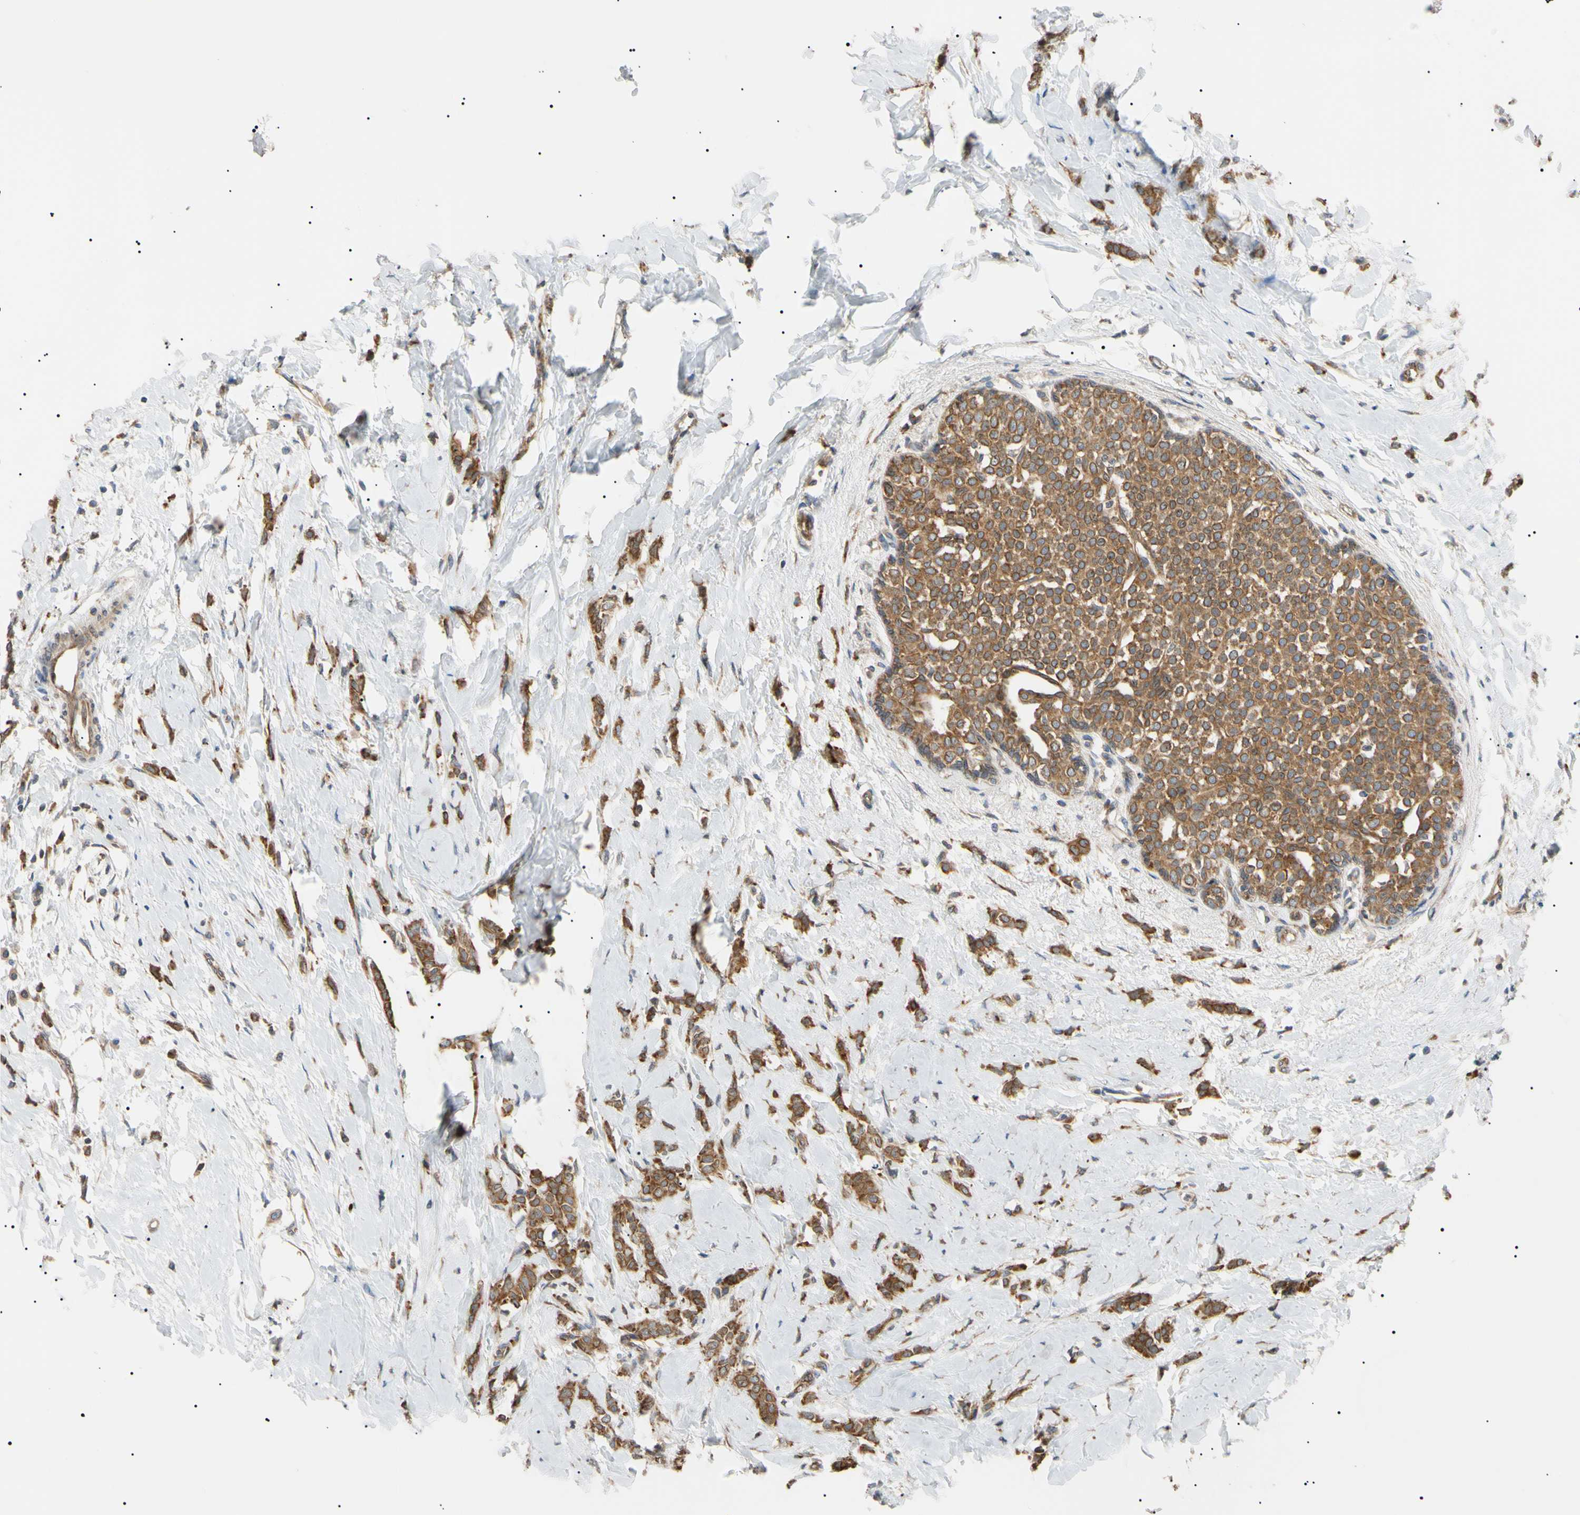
{"staining": {"intensity": "moderate", "quantity": ">75%", "location": "cytoplasmic/membranous"}, "tissue": "breast cancer", "cell_type": "Tumor cells", "image_type": "cancer", "snomed": [{"axis": "morphology", "description": "Lobular carcinoma, in situ"}, {"axis": "morphology", "description": "Lobular carcinoma"}, {"axis": "topography", "description": "Breast"}], "caption": "High-magnification brightfield microscopy of breast lobular carcinoma stained with DAB (3,3'-diaminobenzidine) (brown) and counterstained with hematoxylin (blue). tumor cells exhibit moderate cytoplasmic/membranous staining is seen in approximately>75% of cells. The staining is performed using DAB (3,3'-diaminobenzidine) brown chromogen to label protein expression. The nuclei are counter-stained blue using hematoxylin.", "gene": "VAPA", "patient": {"sex": "female", "age": 41}}